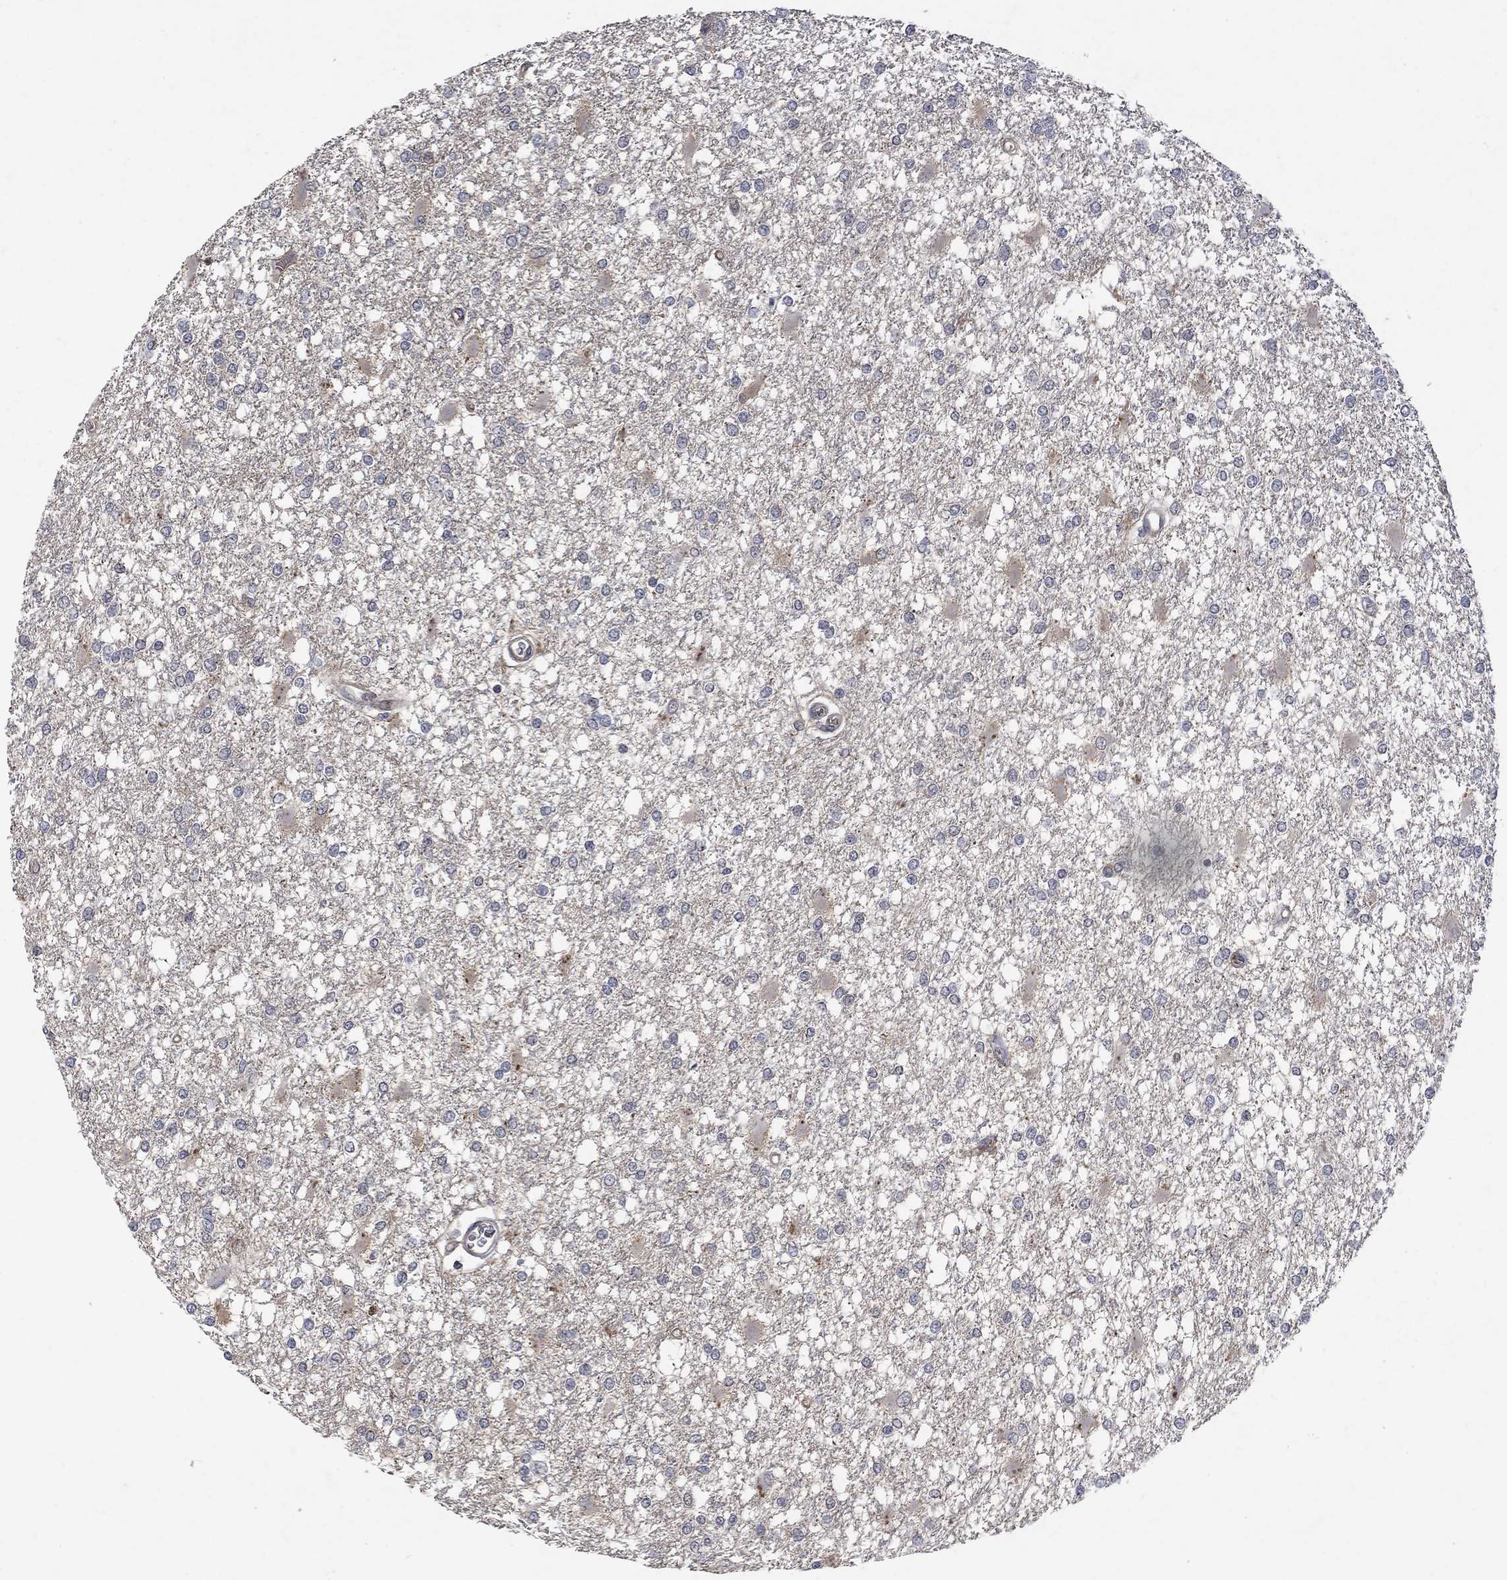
{"staining": {"intensity": "negative", "quantity": "none", "location": "none"}, "tissue": "glioma", "cell_type": "Tumor cells", "image_type": "cancer", "snomed": [{"axis": "morphology", "description": "Glioma, malignant, High grade"}, {"axis": "topography", "description": "Cerebral cortex"}], "caption": "The photomicrograph displays no significant expression in tumor cells of glioma.", "gene": "GRIN2D", "patient": {"sex": "male", "age": 79}}